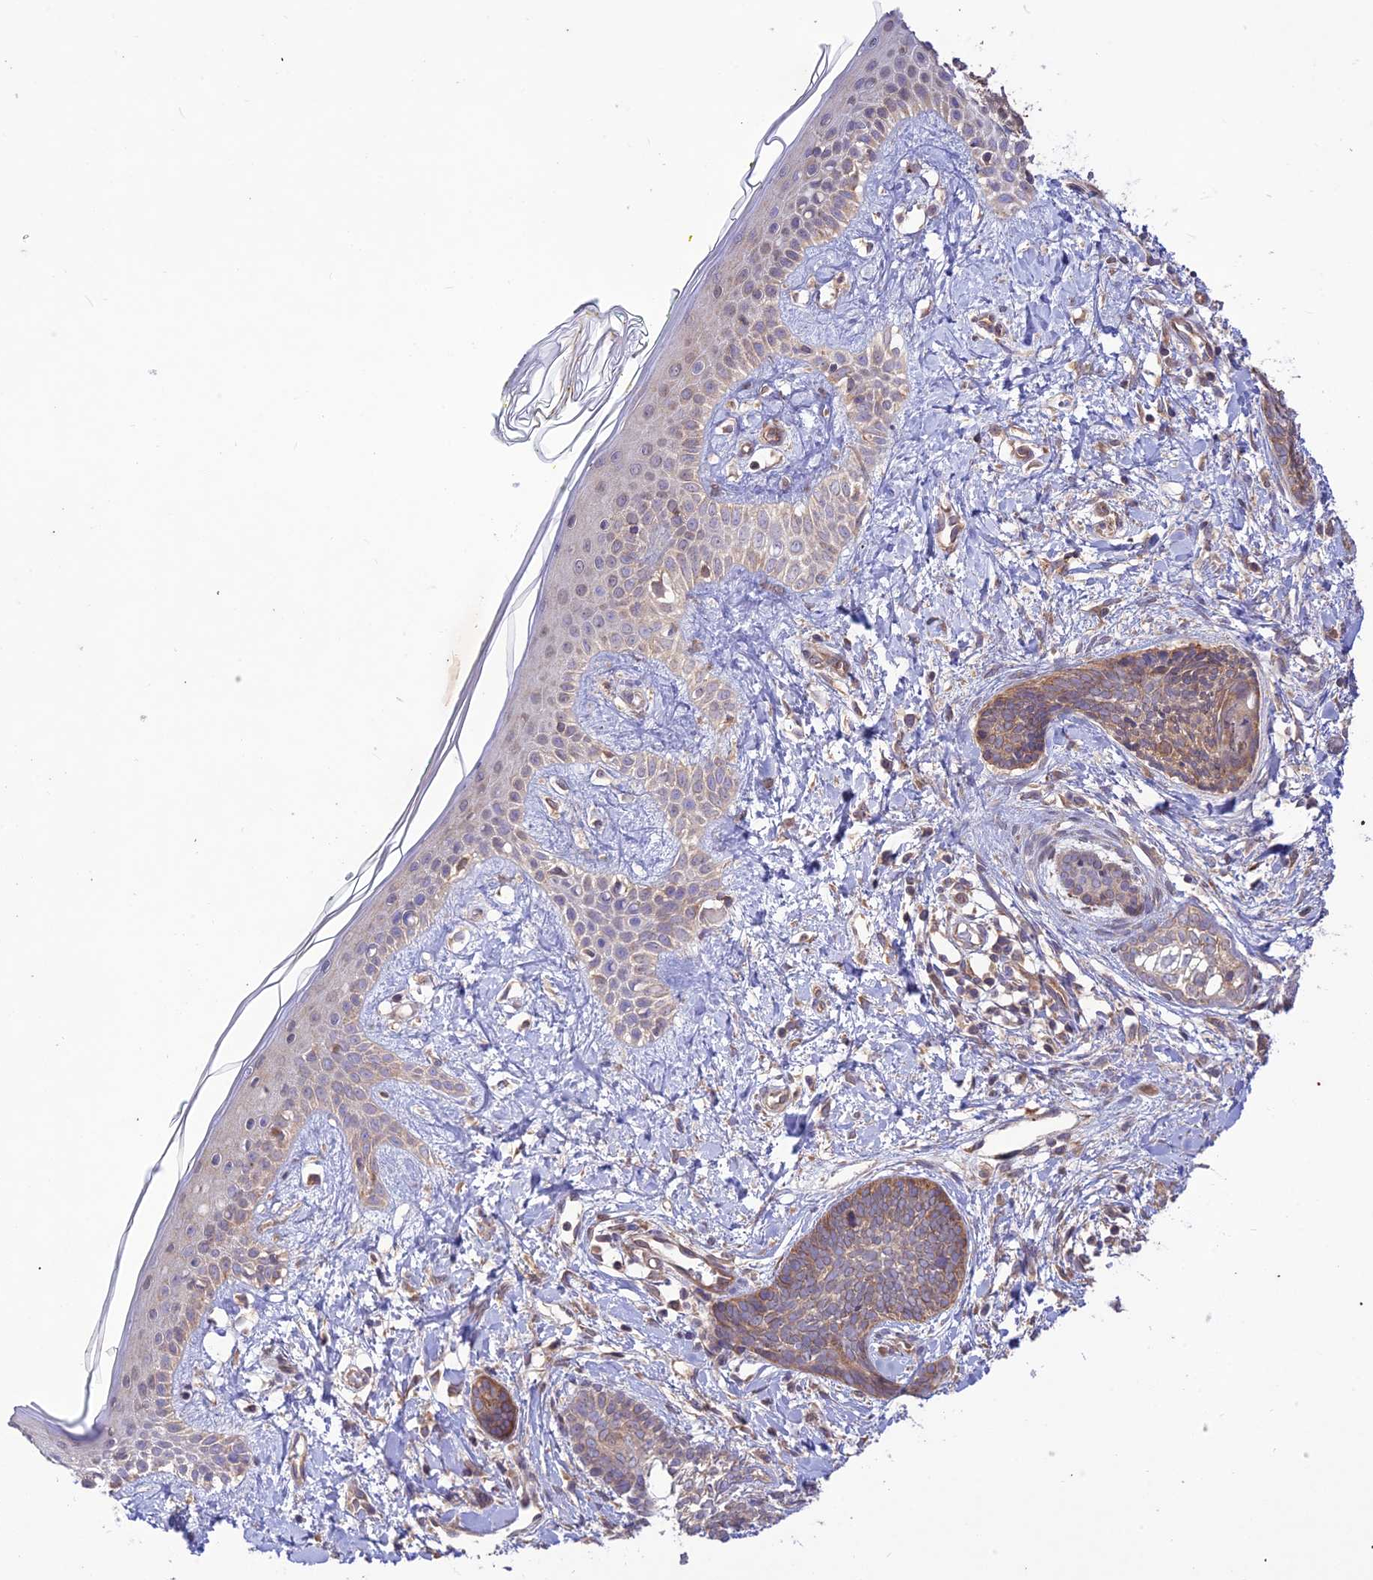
{"staining": {"intensity": "weak", "quantity": ">75%", "location": "cytoplasmic/membranous"}, "tissue": "skin cancer", "cell_type": "Tumor cells", "image_type": "cancer", "snomed": [{"axis": "morphology", "description": "Basal cell carcinoma"}, {"axis": "topography", "description": "Skin"}], "caption": "Weak cytoplasmic/membranous expression for a protein is identified in about >75% of tumor cells of skin cancer using immunohistochemistry.", "gene": "TMEM259", "patient": {"sex": "female", "age": 81}}